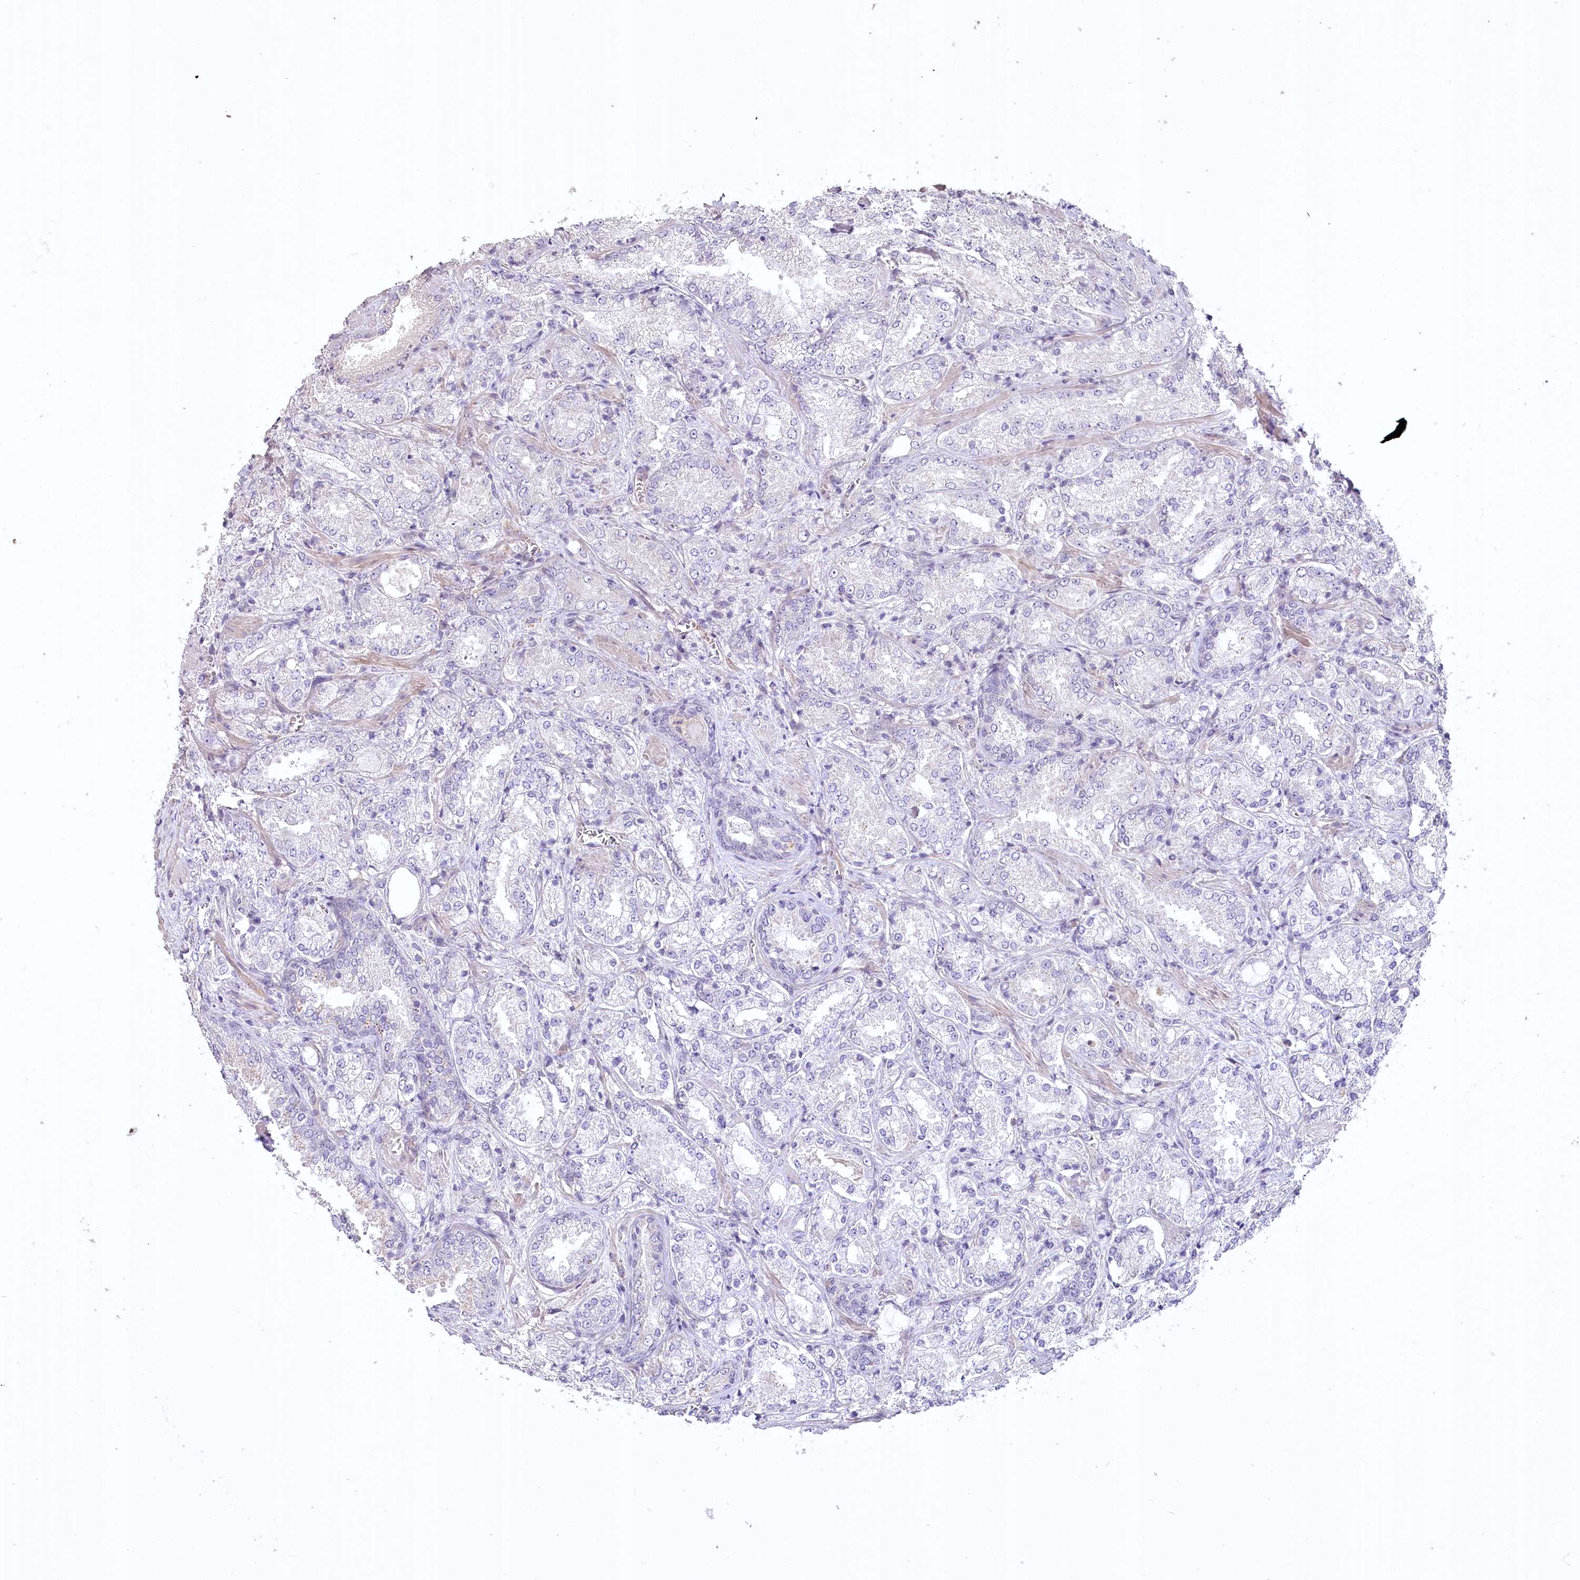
{"staining": {"intensity": "negative", "quantity": "none", "location": "none"}, "tissue": "prostate cancer", "cell_type": "Tumor cells", "image_type": "cancer", "snomed": [{"axis": "morphology", "description": "Adenocarcinoma, Low grade"}, {"axis": "topography", "description": "Prostate"}], "caption": "An IHC photomicrograph of low-grade adenocarcinoma (prostate) is shown. There is no staining in tumor cells of low-grade adenocarcinoma (prostate).", "gene": "USP11", "patient": {"sex": "male", "age": 74}}